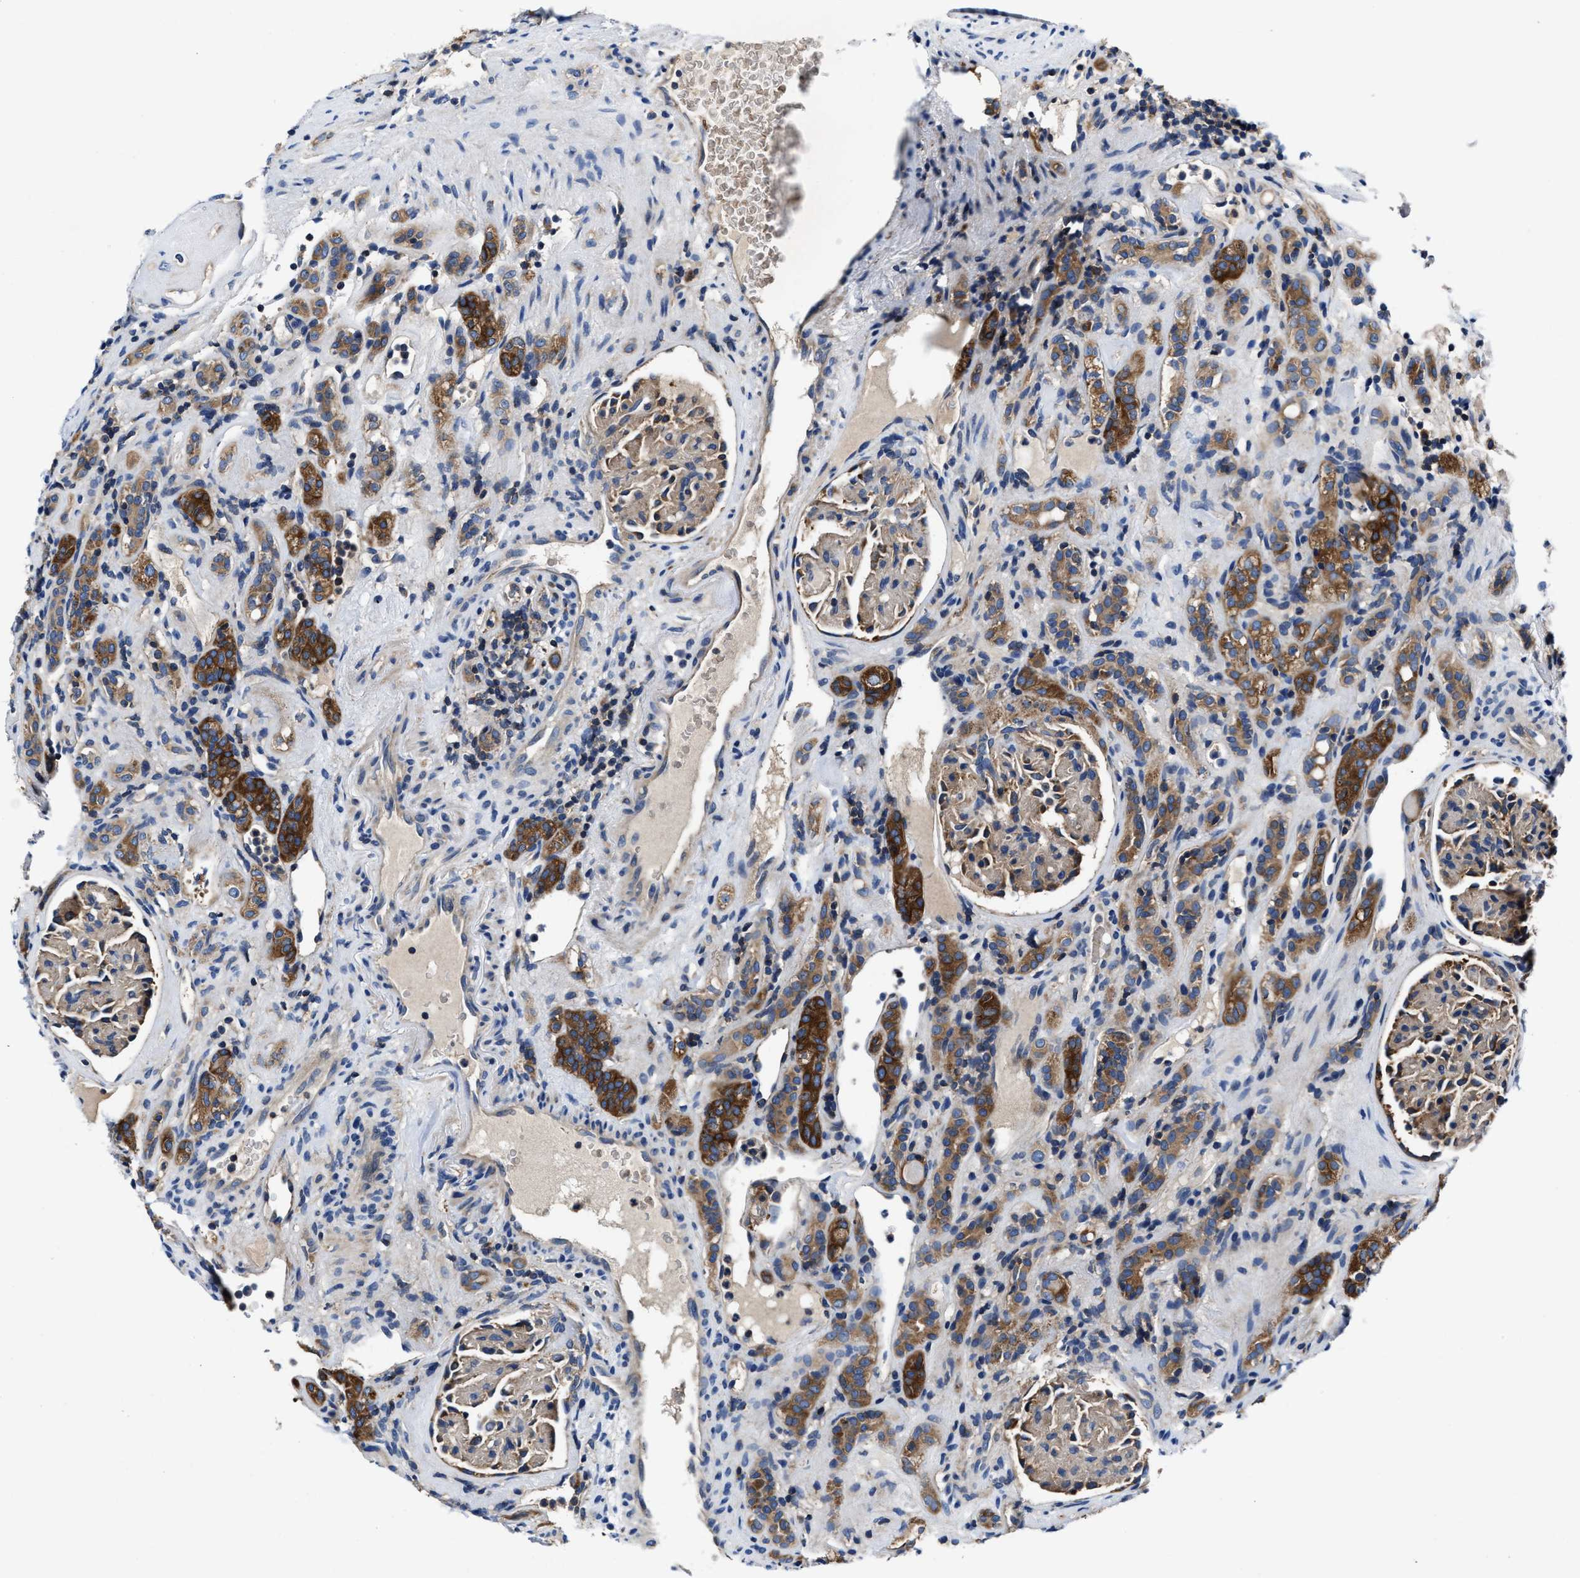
{"staining": {"intensity": "moderate", "quantity": ">75%", "location": "cytoplasmic/membranous"}, "tissue": "renal cancer", "cell_type": "Tumor cells", "image_type": "cancer", "snomed": [{"axis": "morphology", "description": "Normal tissue, NOS"}, {"axis": "morphology", "description": "Adenocarcinoma, NOS"}, {"axis": "topography", "description": "Kidney"}], "caption": "This is an image of immunohistochemistry staining of renal cancer, which shows moderate positivity in the cytoplasmic/membranous of tumor cells.", "gene": "PHLPP1", "patient": {"sex": "female", "age": 72}}